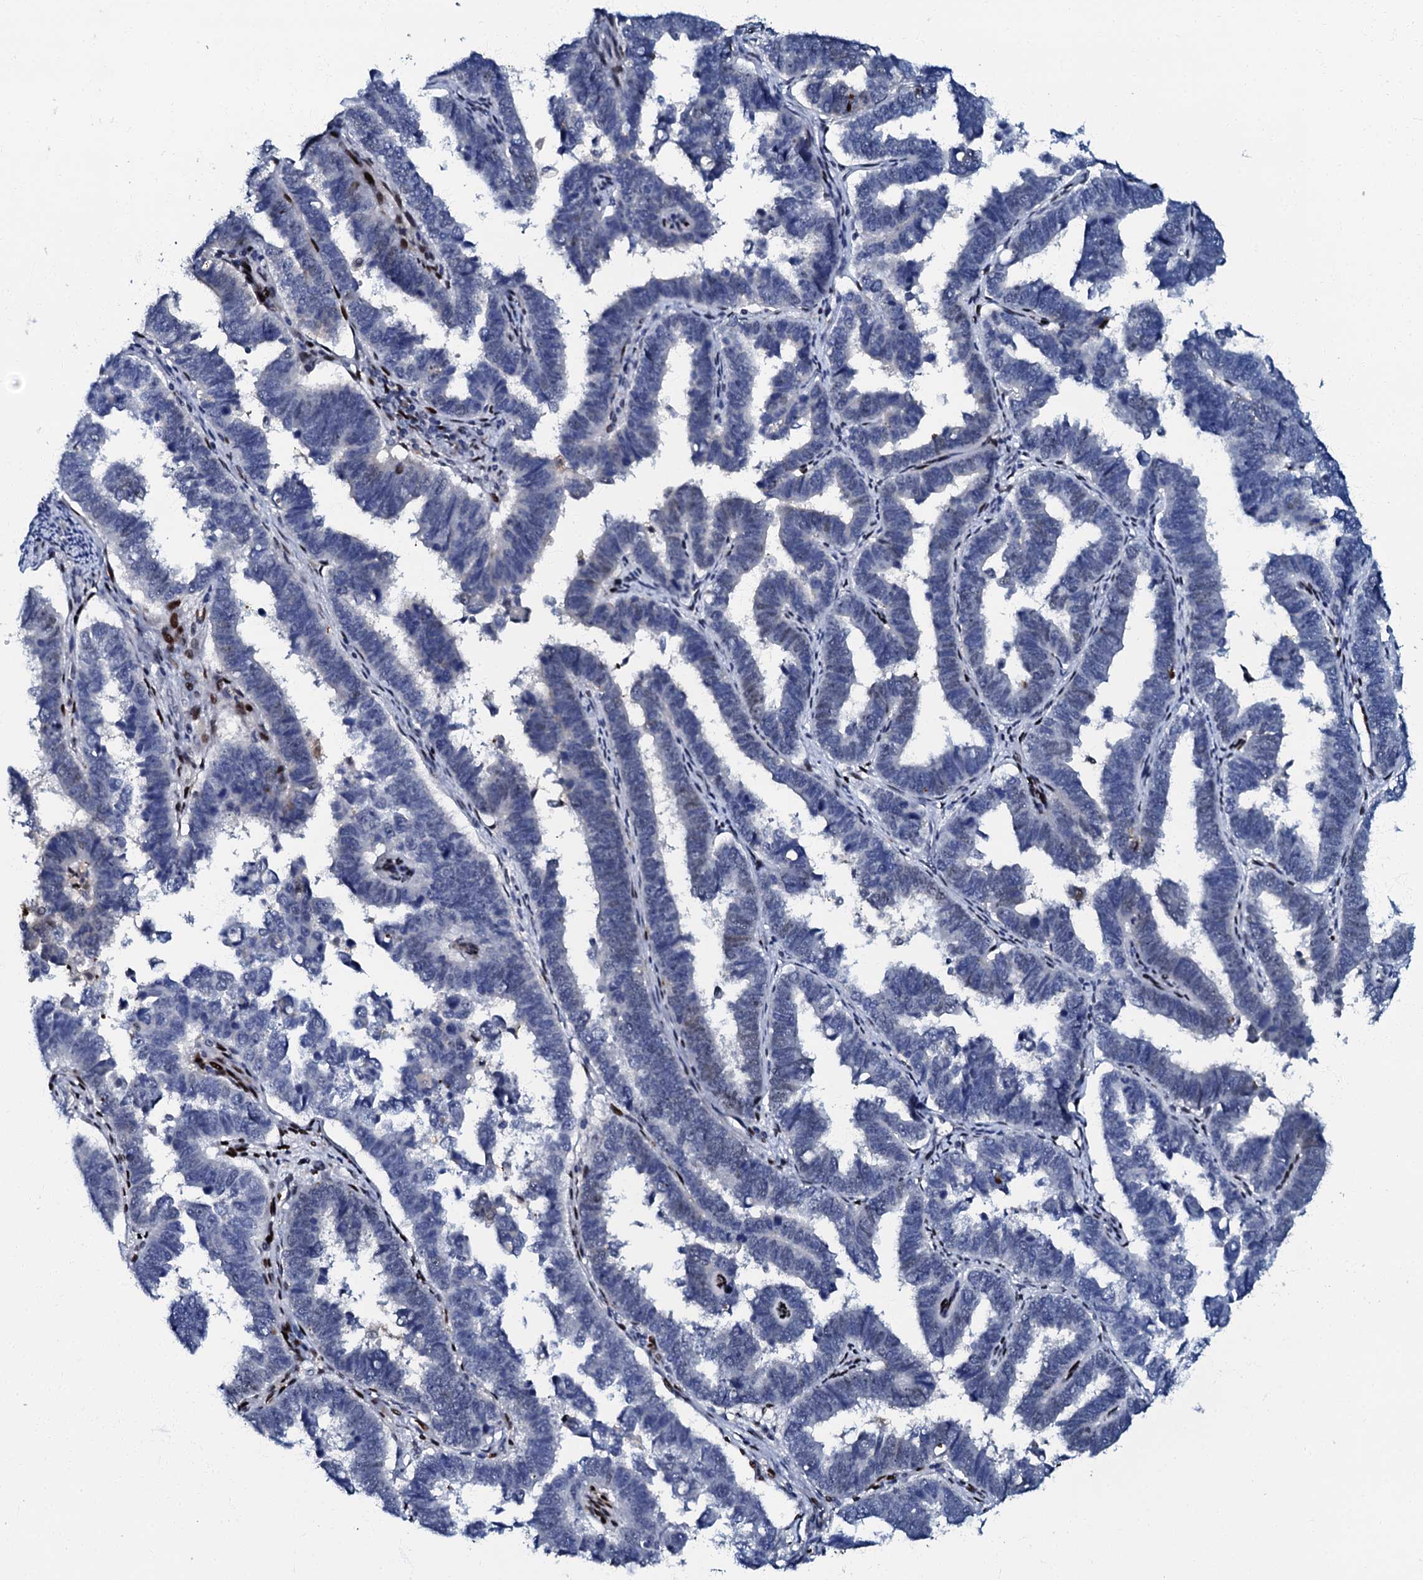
{"staining": {"intensity": "strong", "quantity": "<25%", "location": "nuclear"}, "tissue": "endometrial cancer", "cell_type": "Tumor cells", "image_type": "cancer", "snomed": [{"axis": "morphology", "description": "Adenocarcinoma, NOS"}, {"axis": "topography", "description": "Endometrium"}], "caption": "A micrograph of endometrial adenocarcinoma stained for a protein demonstrates strong nuclear brown staining in tumor cells.", "gene": "MFSD5", "patient": {"sex": "female", "age": 75}}